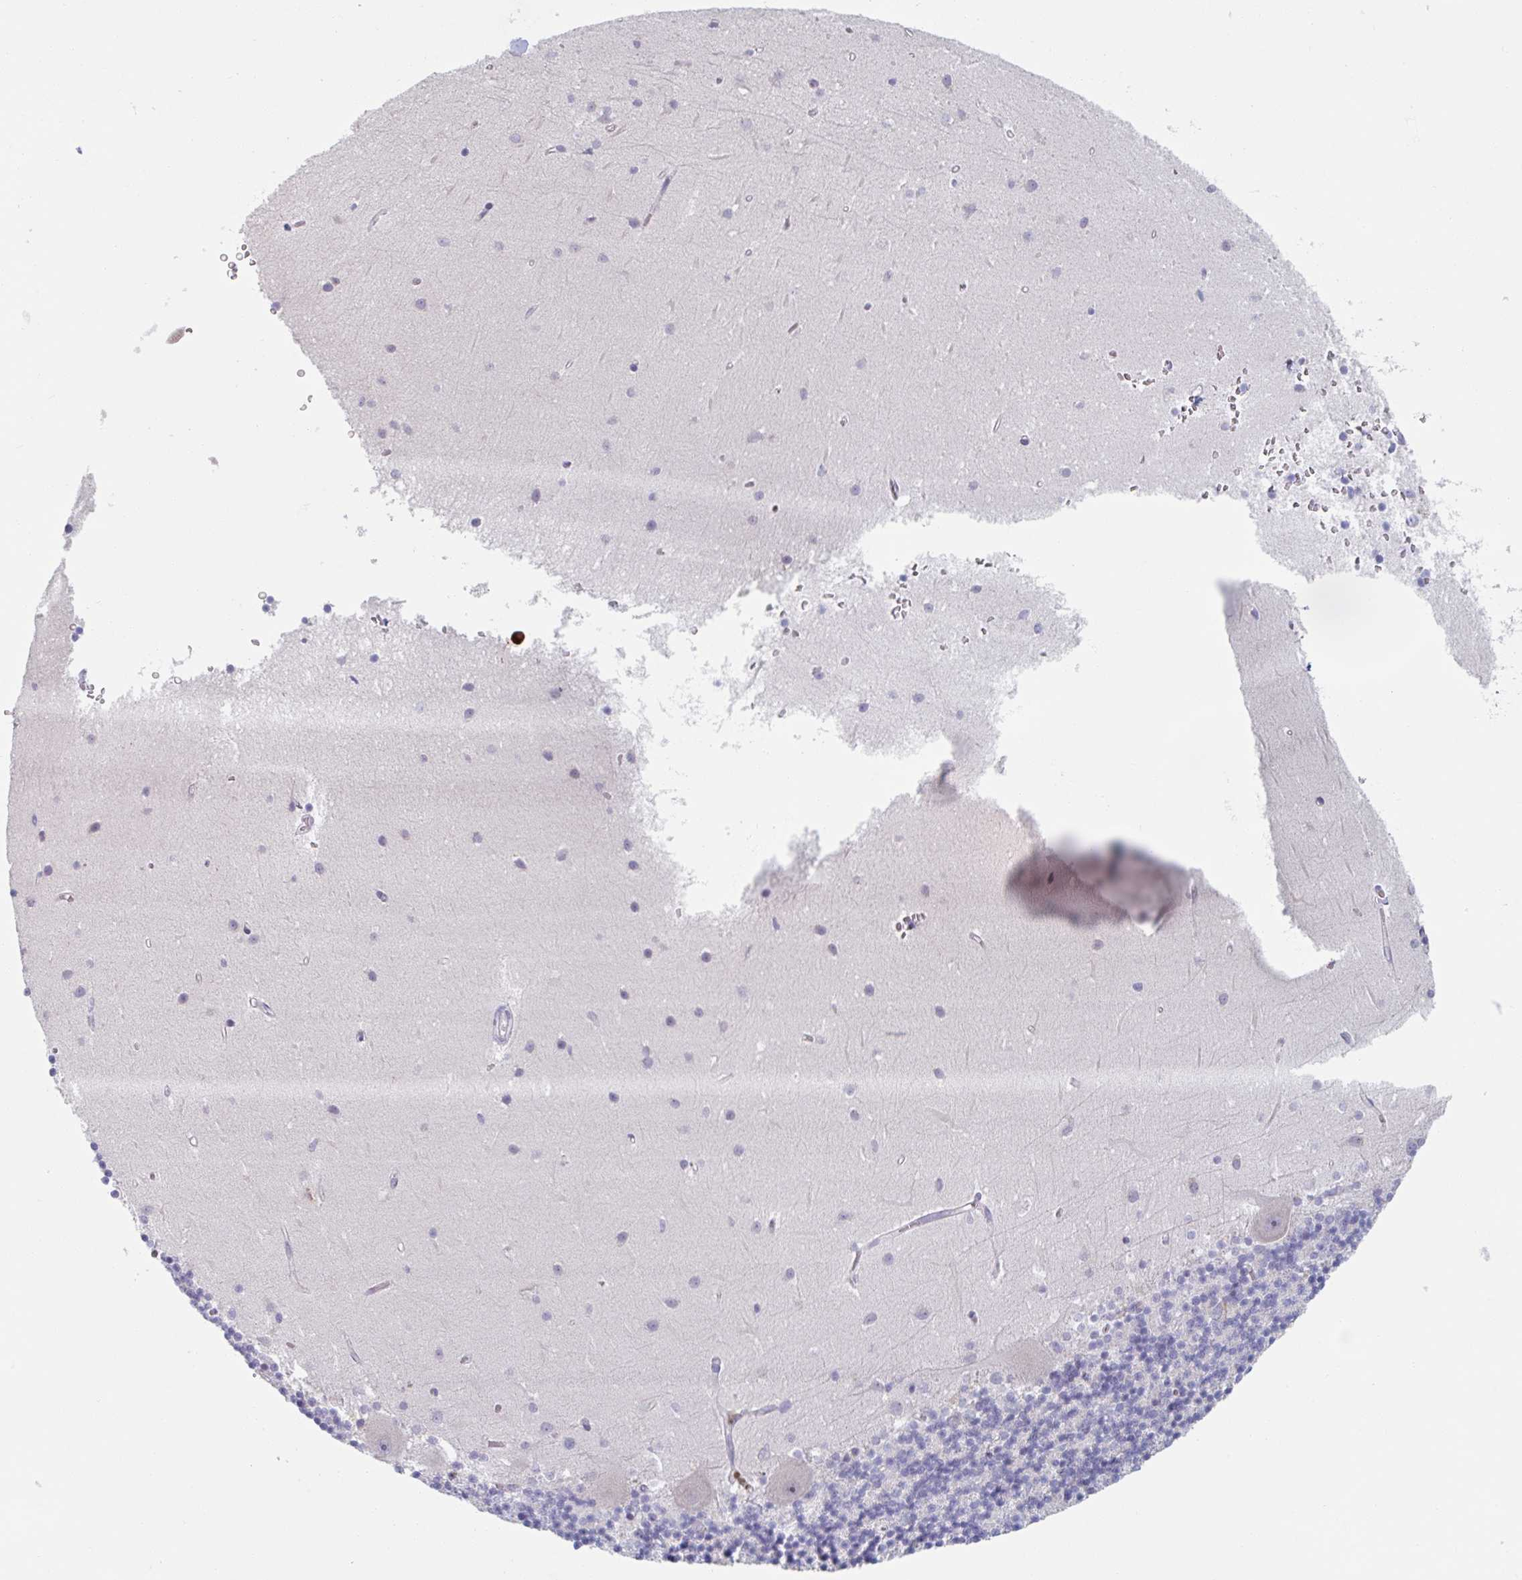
{"staining": {"intensity": "negative", "quantity": "none", "location": "none"}, "tissue": "cerebellum", "cell_type": "Cells in granular layer", "image_type": "normal", "snomed": [{"axis": "morphology", "description": "Normal tissue, NOS"}, {"axis": "topography", "description": "Cerebellum"}], "caption": "A high-resolution image shows immunohistochemistry staining of normal cerebellum, which reveals no significant expression in cells in granular layer.", "gene": "TRAPPC10", "patient": {"sex": "male", "age": 54}}